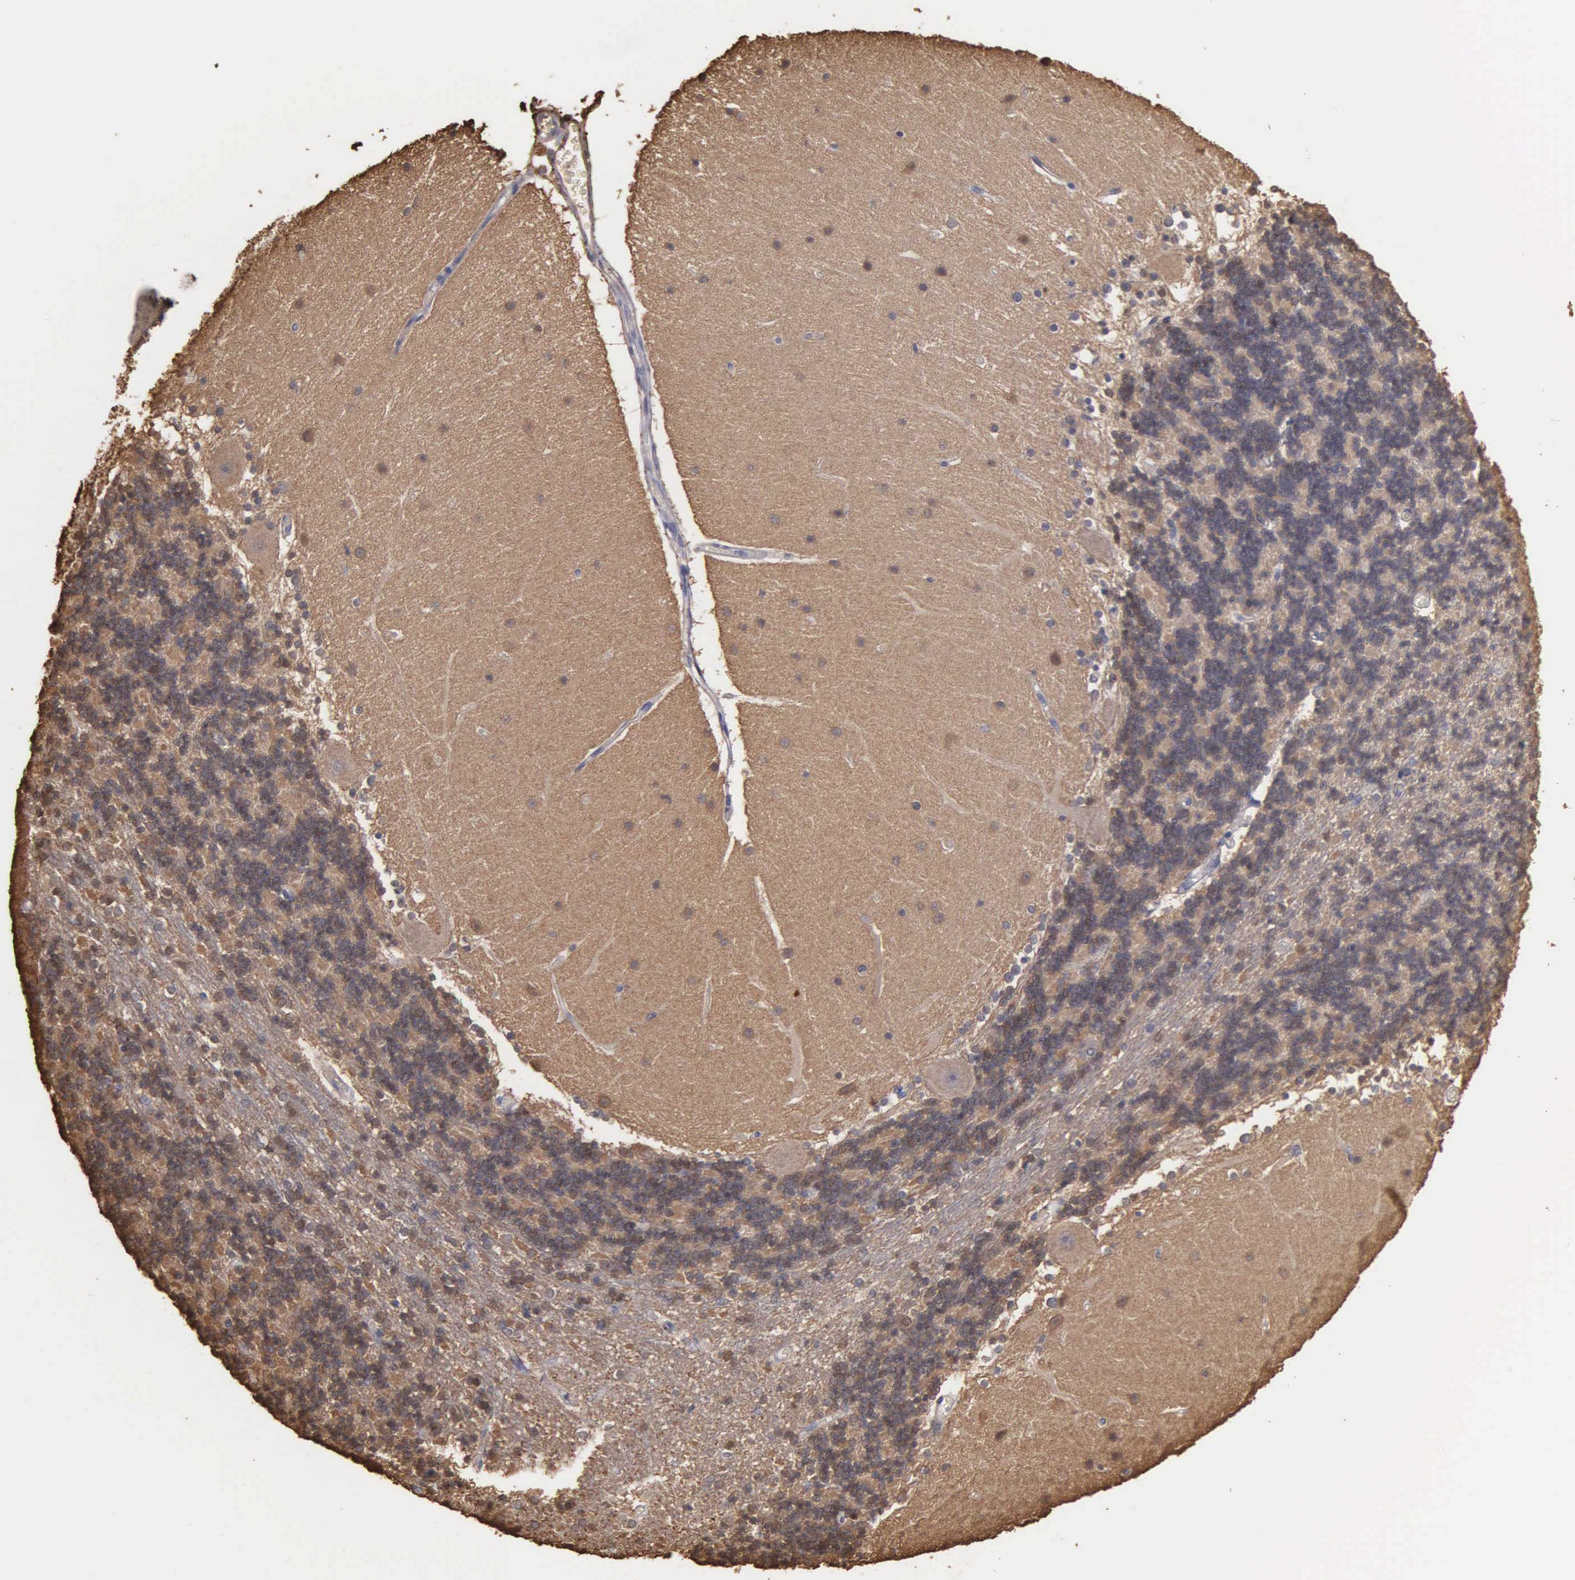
{"staining": {"intensity": "moderate", "quantity": ">75%", "location": "cytoplasmic/membranous"}, "tissue": "cerebellum", "cell_type": "Cells in granular layer", "image_type": "normal", "snomed": [{"axis": "morphology", "description": "Normal tissue, NOS"}, {"axis": "topography", "description": "Cerebellum"}], "caption": "Immunohistochemical staining of benign human cerebellum shows medium levels of moderate cytoplasmic/membranous expression in approximately >75% of cells in granular layer. (brown staining indicates protein expression, while blue staining denotes nuclei).", "gene": "ENO3", "patient": {"sex": "female", "age": 54}}